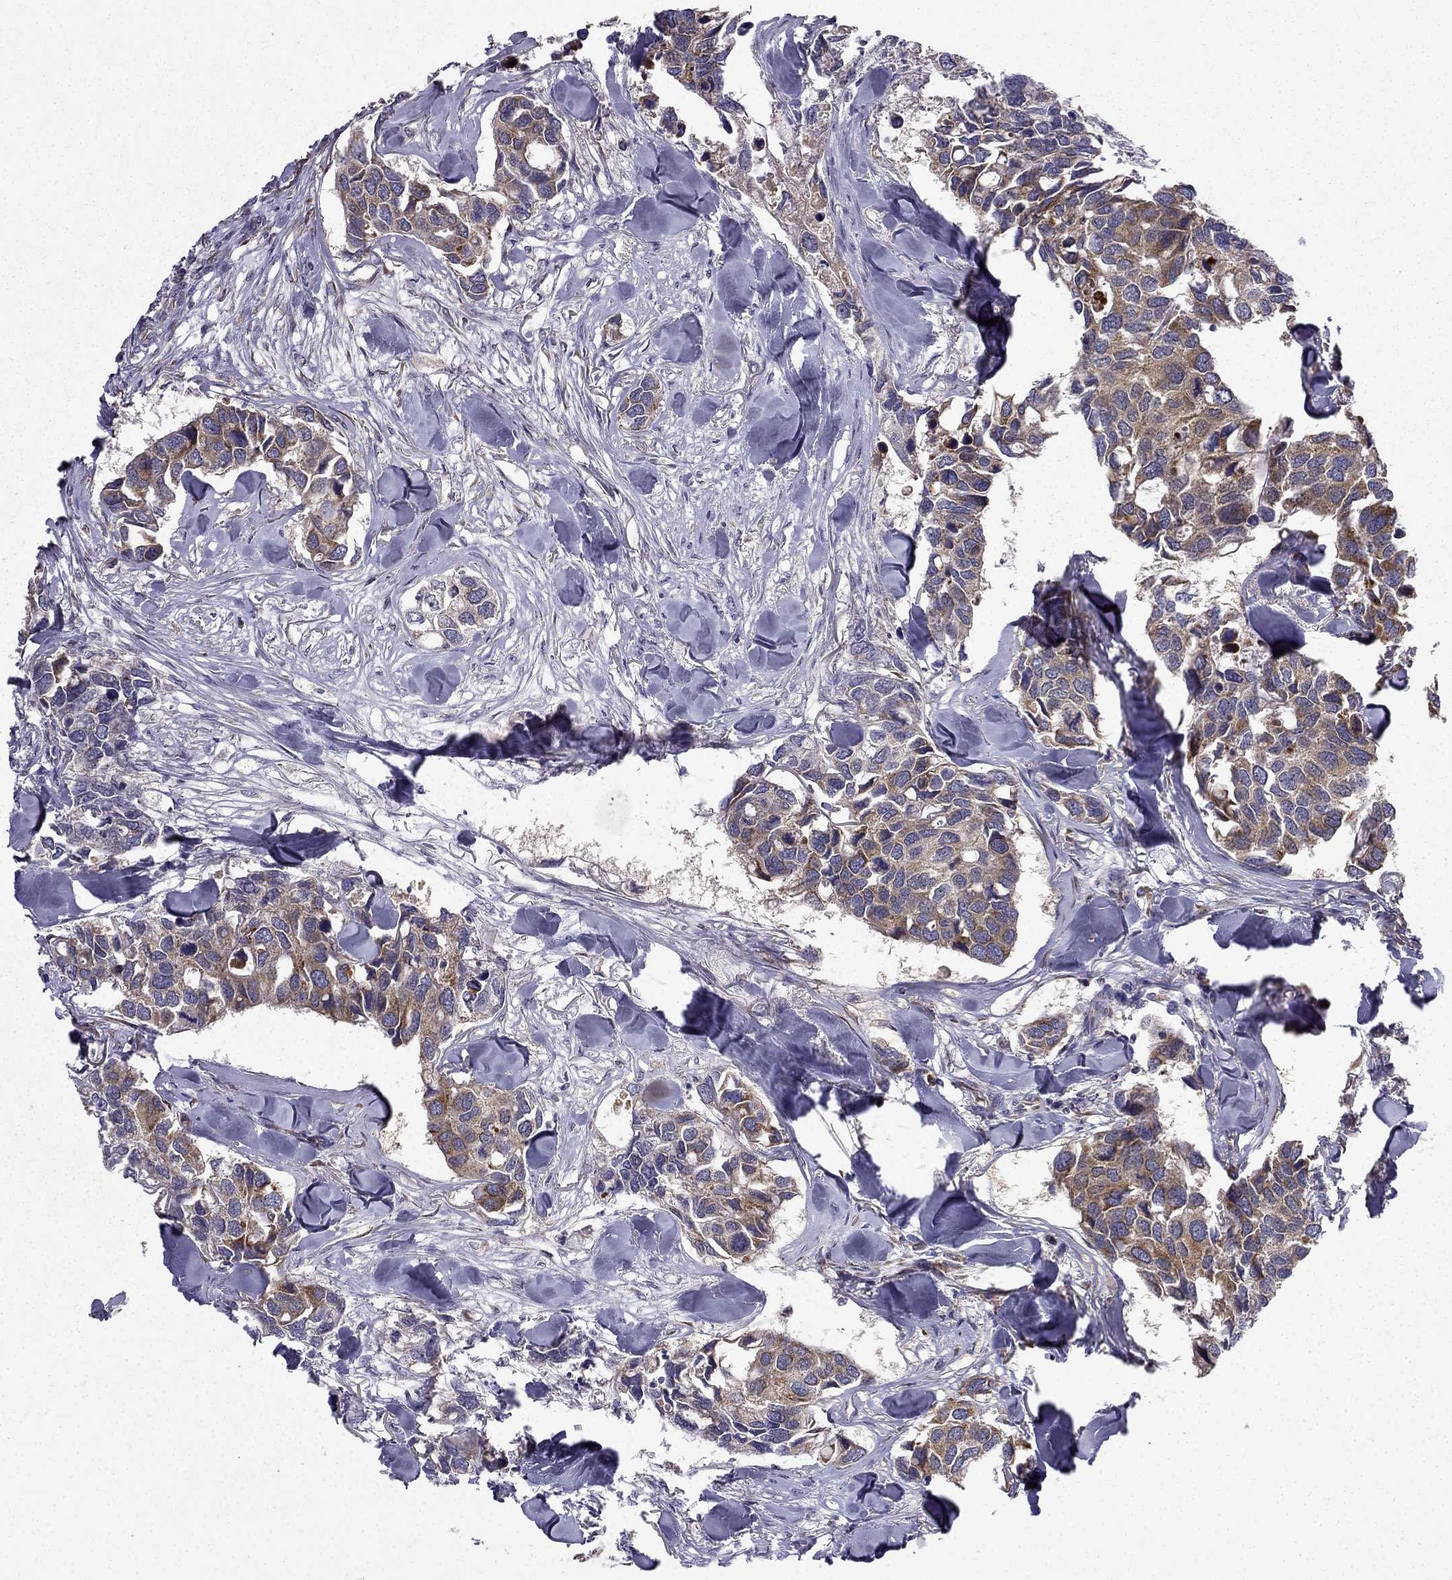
{"staining": {"intensity": "moderate", "quantity": ">75%", "location": "cytoplasmic/membranous"}, "tissue": "breast cancer", "cell_type": "Tumor cells", "image_type": "cancer", "snomed": [{"axis": "morphology", "description": "Duct carcinoma"}, {"axis": "topography", "description": "Breast"}], "caption": "Immunohistochemical staining of breast cancer (infiltrating ductal carcinoma) reveals medium levels of moderate cytoplasmic/membranous protein staining in about >75% of tumor cells. (Brightfield microscopy of DAB IHC at high magnification).", "gene": "B4GALT7", "patient": {"sex": "female", "age": 83}}